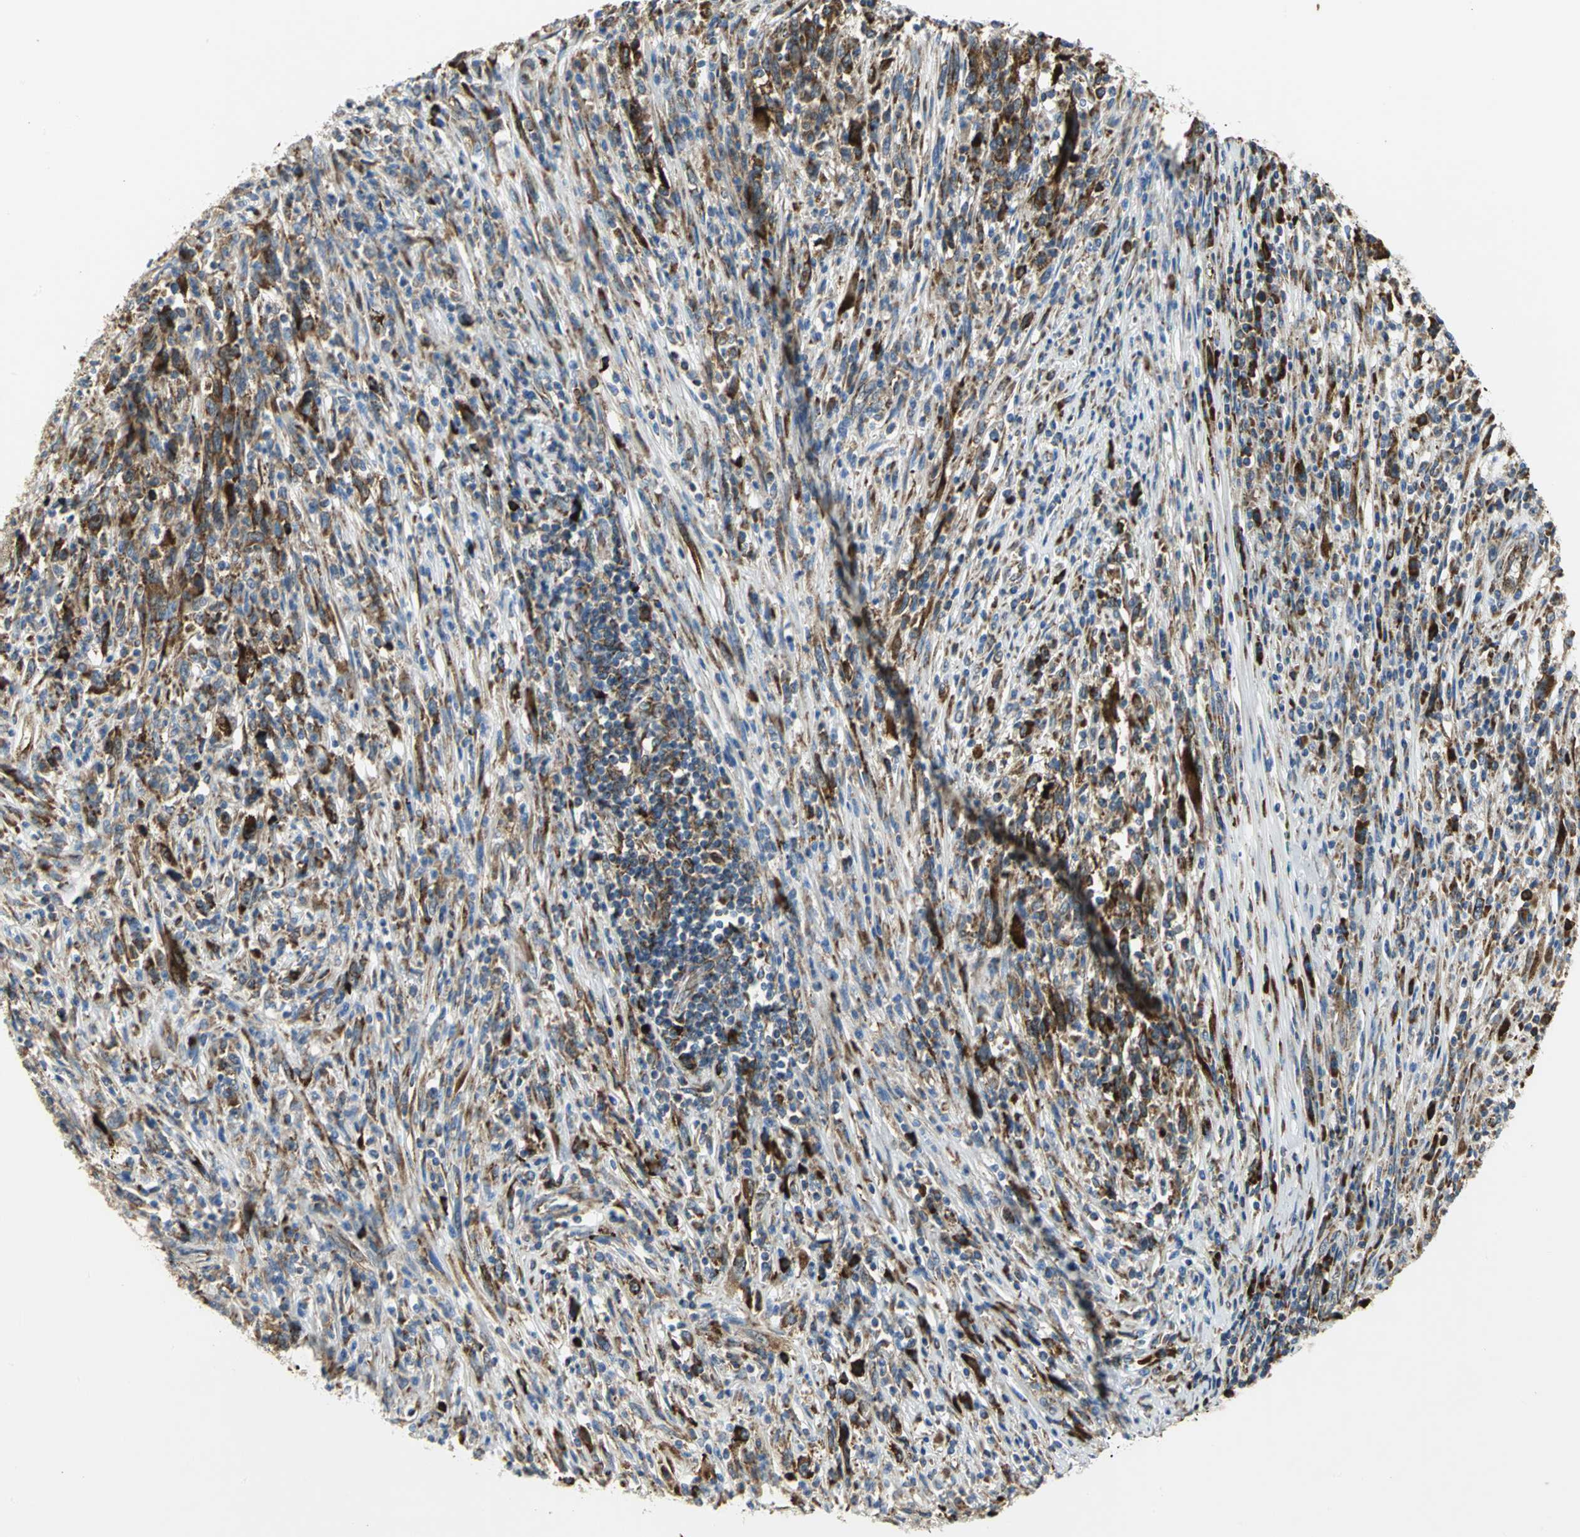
{"staining": {"intensity": "strong", "quantity": ">75%", "location": "cytoplasmic/membranous"}, "tissue": "melanoma", "cell_type": "Tumor cells", "image_type": "cancer", "snomed": [{"axis": "morphology", "description": "Malignant melanoma, Metastatic site"}, {"axis": "topography", "description": "Lymph node"}], "caption": "DAB immunohistochemical staining of human malignant melanoma (metastatic site) demonstrates strong cytoplasmic/membranous protein positivity in approximately >75% of tumor cells.", "gene": "TULP4", "patient": {"sex": "male", "age": 61}}